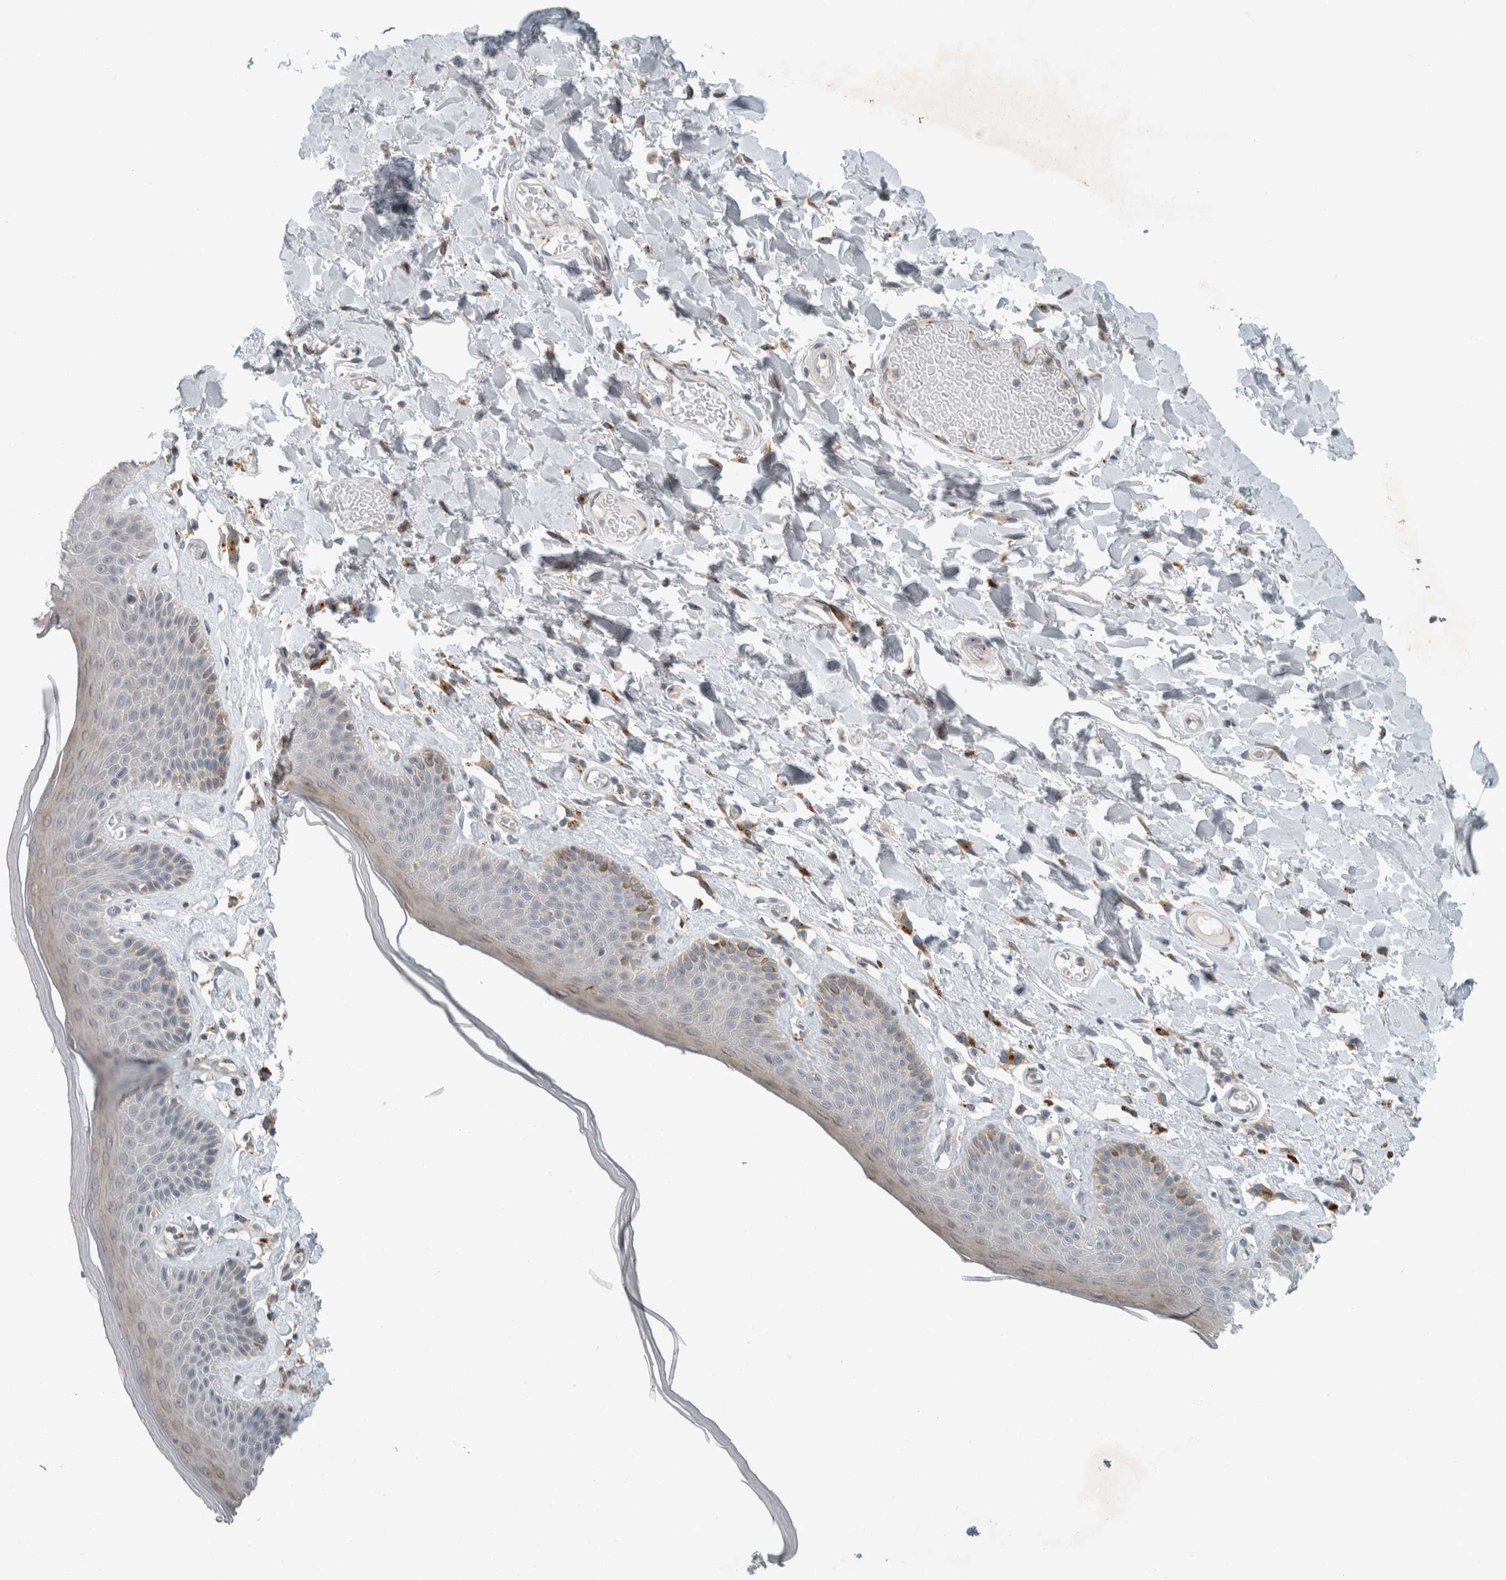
{"staining": {"intensity": "weak", "quantity": "<25%", "location": "cytoplasmic/membranous"}, "tissue": "skin", "cell_type": "Epidermal cells", "image_type": "normal", "snomed": [{"axis": "morphology", "description": "Normal tissue, NOS"}, {"axis": "topography", "description": "Vulva"}], "caption": "This is an immunohistochemistry image of normal human skin. There is no staining in epidermal cells.", "gene": "KIF1C", "patient": {"sex": "female", "age": 73}}